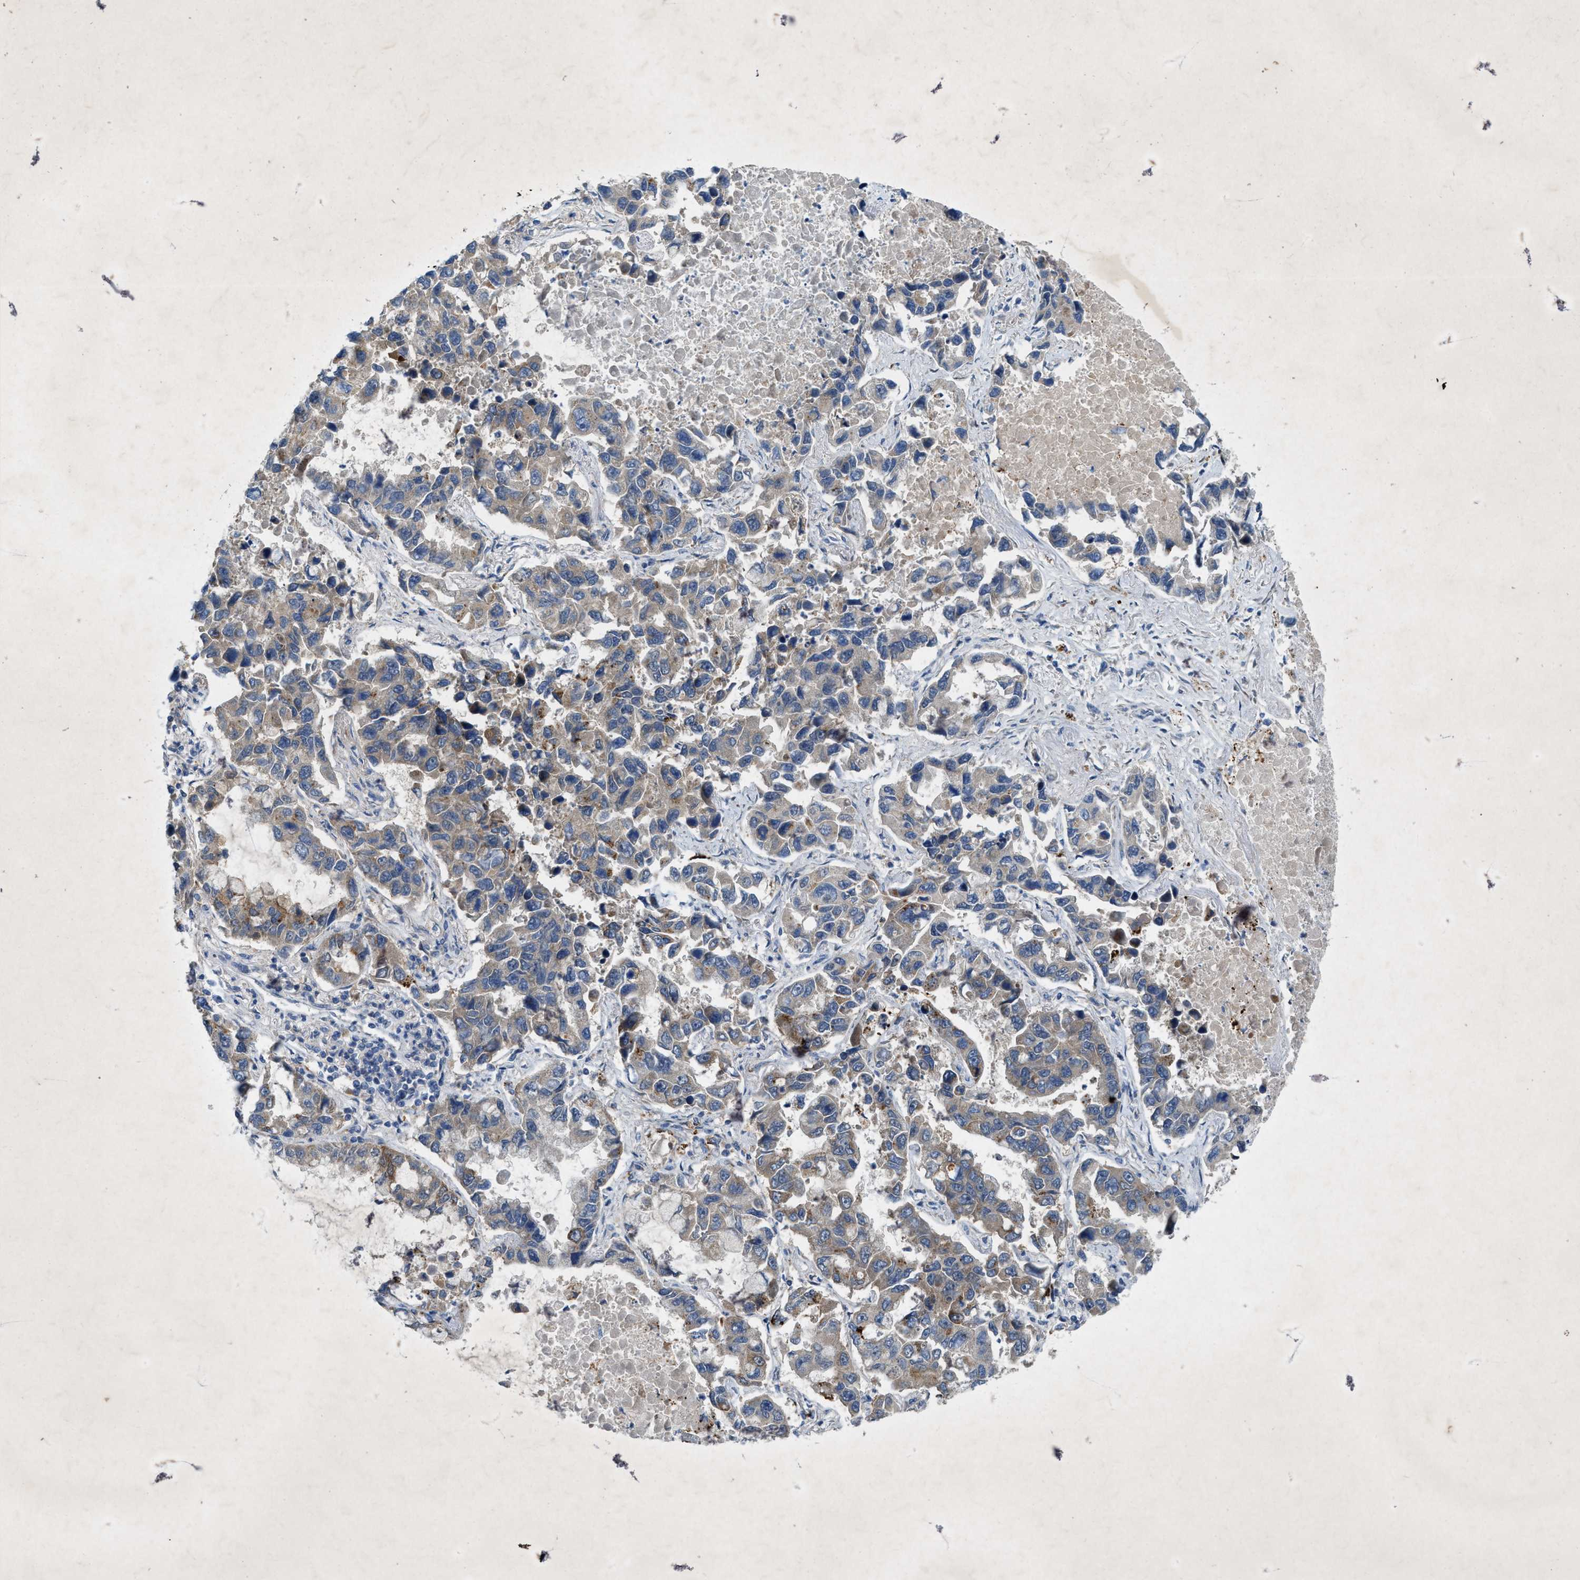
{"staining": {"intensity": "moderate", "quantity": "<25%", "location": "cytoplasmic/membranous"}, "tissue": "lung cancer", "cell_type": "Tumor cells", "image_type": "cancer", "snomed": [{"axis": "morphology", "description": "Adenocarcinoma, NOS"}, {"axis": "topography", "description": "Lung"}], "caption": "Brown immunohistochemical staining in human lung cancer demonstrates moderate cytoplasmic/membranous expression in about <25% of tumor cells.", "gene": "URGCP", "patient": {"sex": "male", "age": 64}}